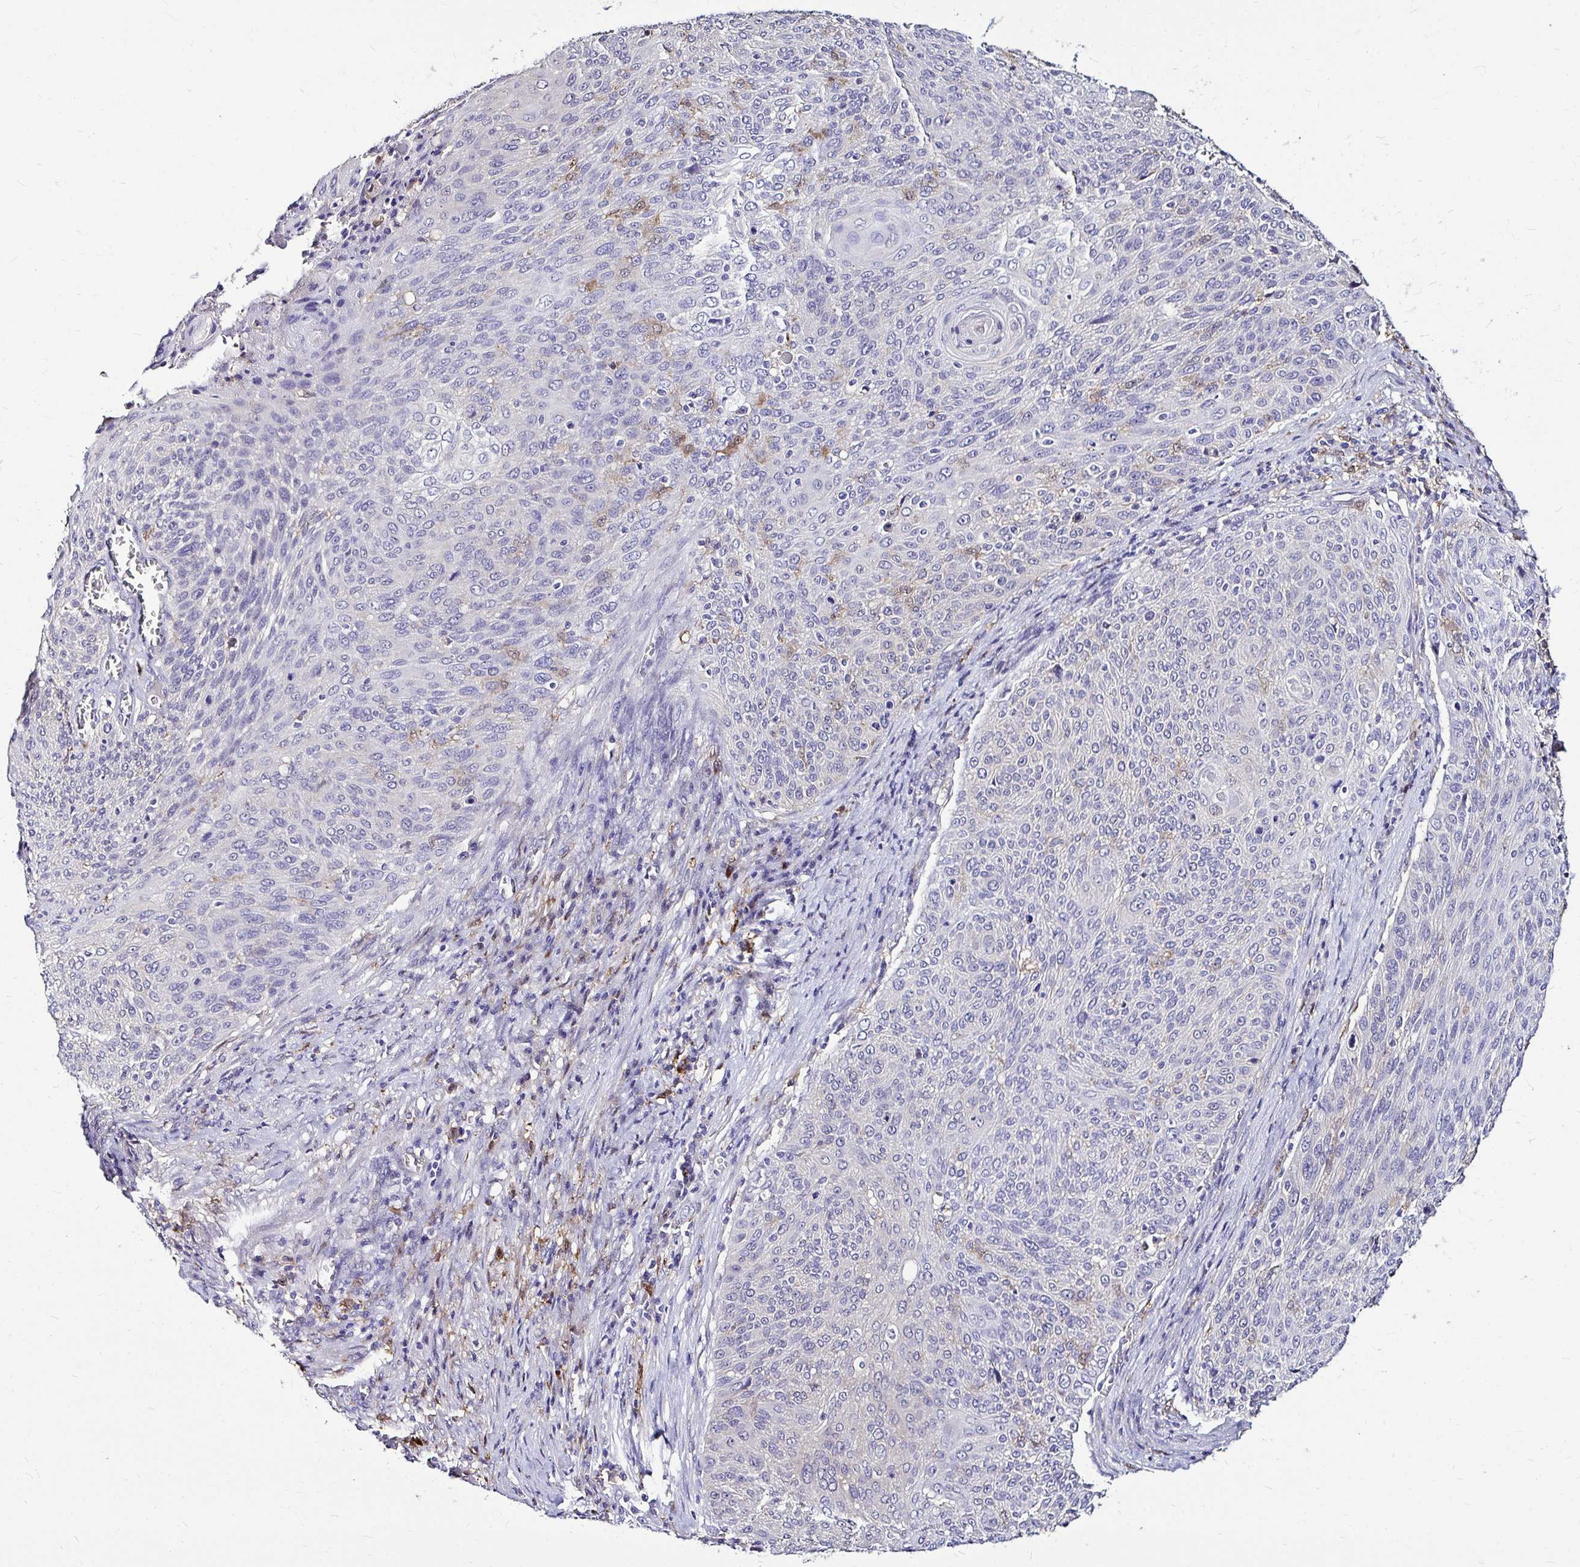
{"staining": {"intensity": "negative", "quantity": "none", "location": "none"}, "tissue": "cervical cancer", "cell_type": "Tumor cells", "image_type": "cancer", "snomed": [{"axis": "morphology", "description": "Squamous cell carcinoma, NOS"}, {"axis": "topography", "description": "Cervix"}], "caption": "DAB (3,3'-diaminobenzidine) immunohistochemical staining of cervical cancer exhibits no significant positivity in tumor cells.", "gene": "IDH1", "patient": {"sex": "female", "age": 31}}